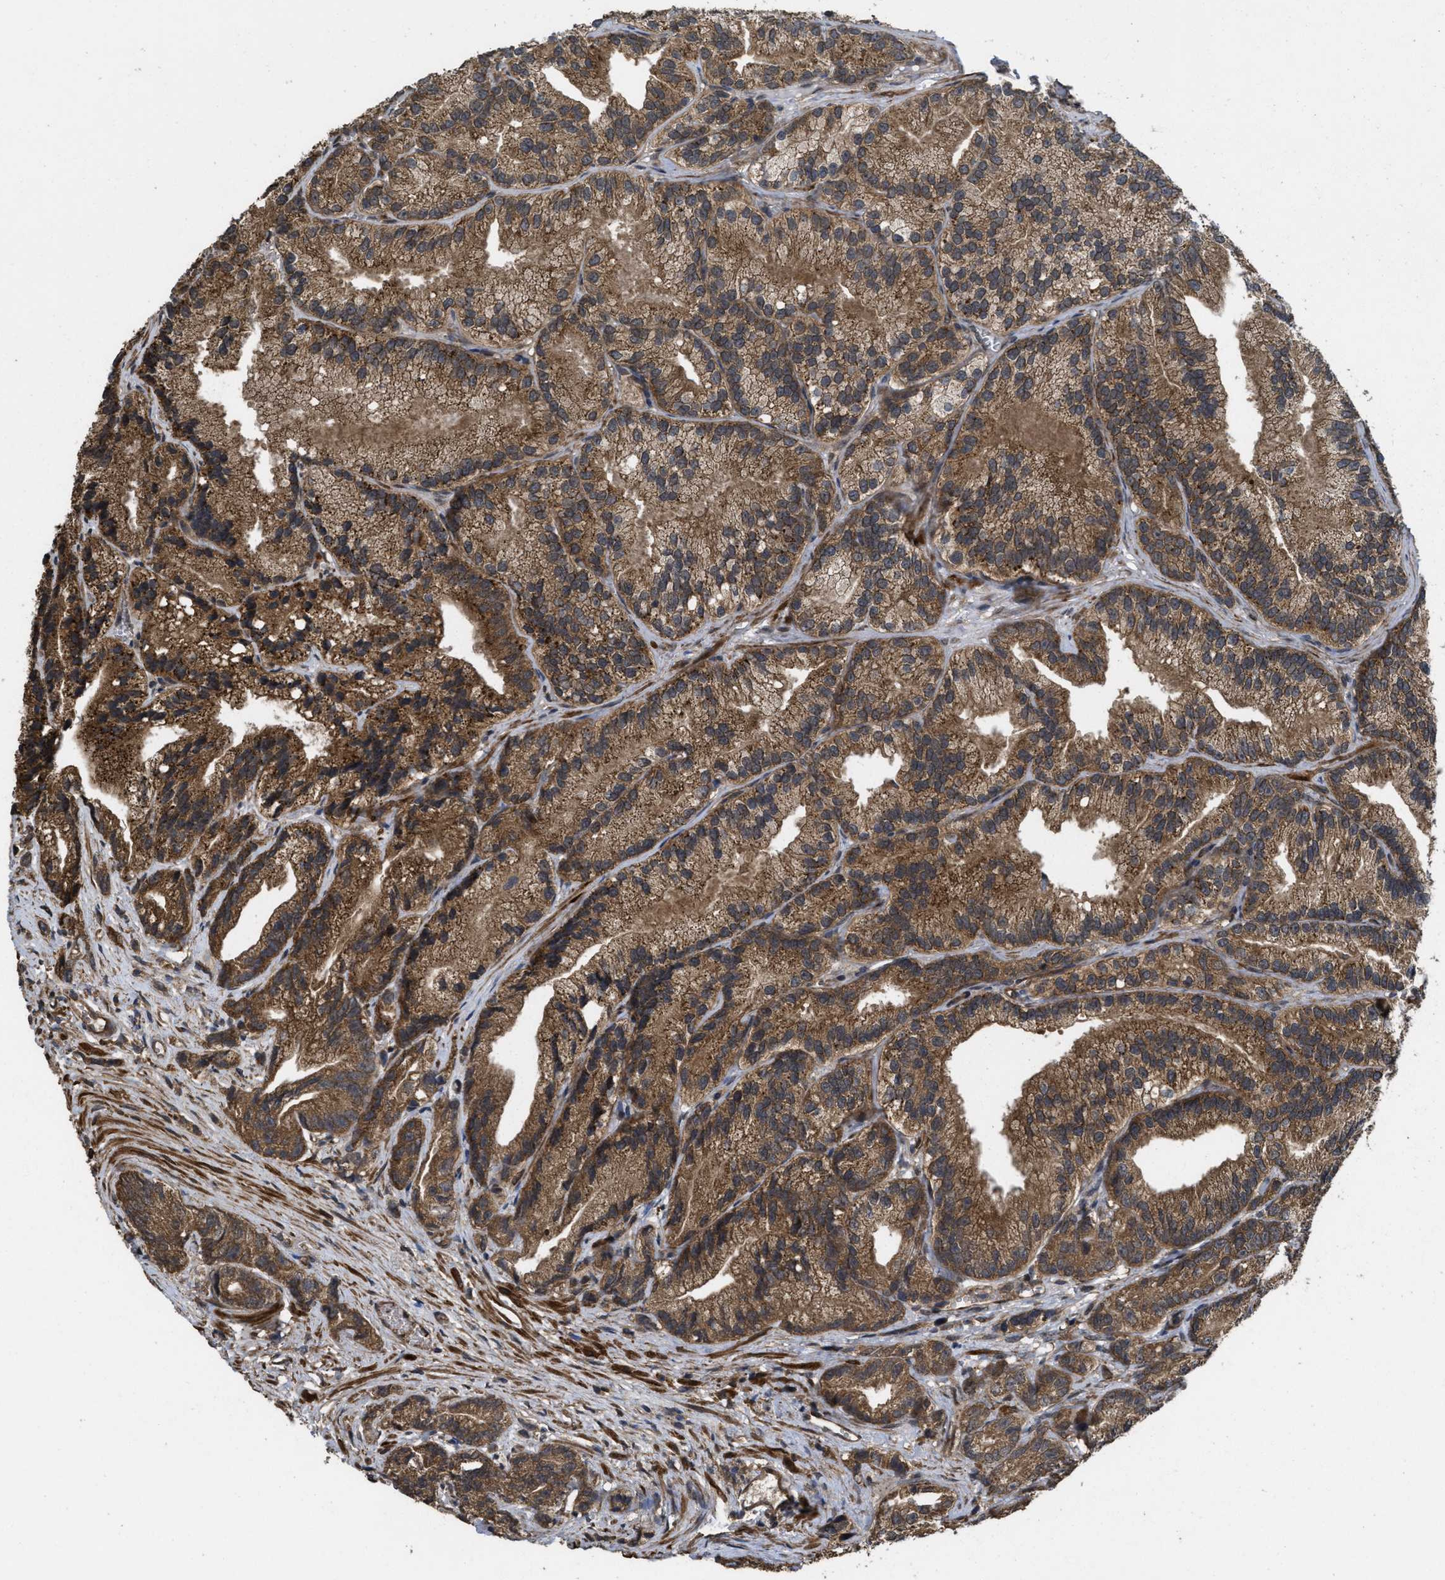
{"staining": {"intensity": "moderate", "quantity": ">75%", "location": "cytoplasmic/membranous"}, "tissue": "prostate cancer", "cell_type": "Tumor cells", "image_type": "cancer", "snomed": [{"axis": "morphology", "description": "Adenocarcinoma, Low grade"}, {"axis": "topography", "description": "Prostate"}], "caption": "IHC of human low-grade adenocarcinoma (prostate) displays medium levels of moderate cytoplasmic/membranous staining in approximately >75% of tumor cells. The staining was performed using DAB to visualize the protein expression in brown, while the nuclei were stained in blue with hematoxylin (Magnification: 20x).", "gene": "FZD6", "patient": {"sex": "male", "age": 89}}